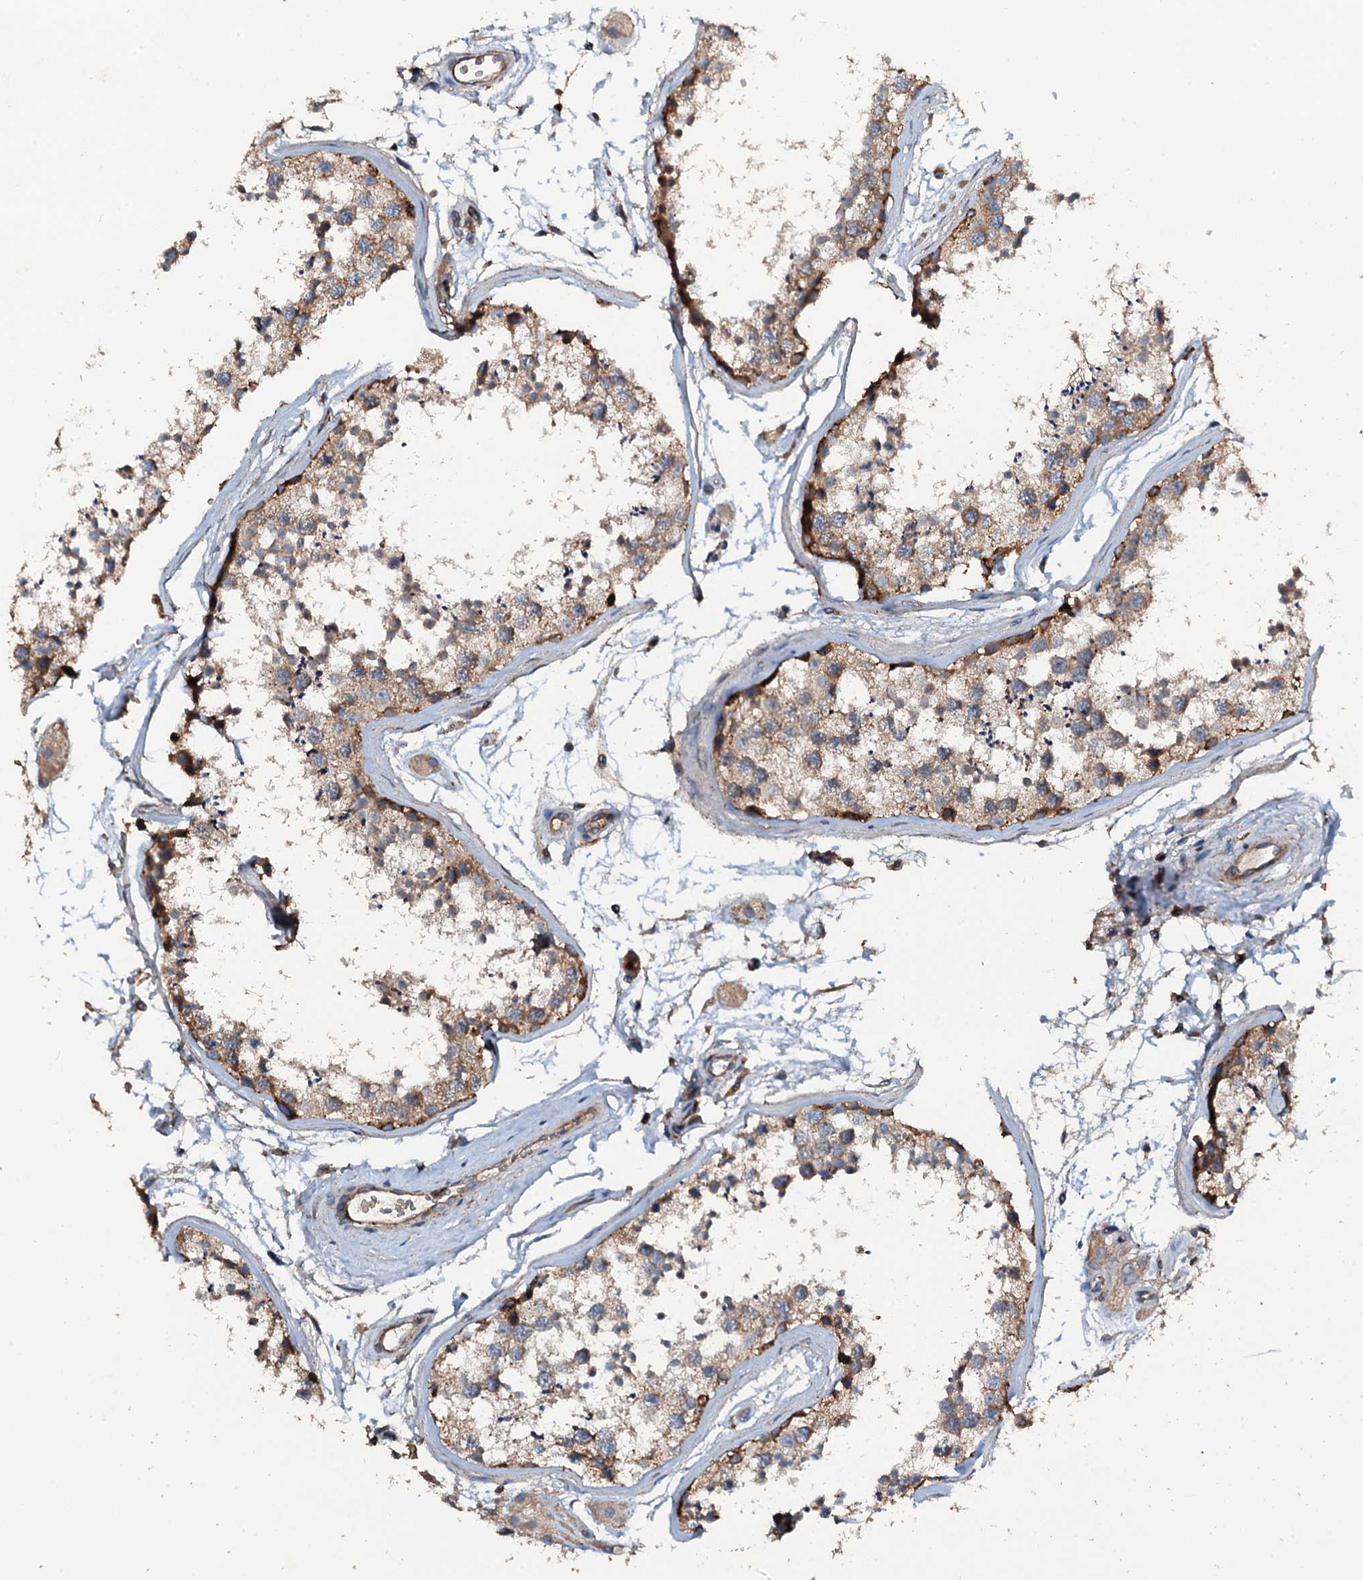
{"staining": {"intensity": "strong", "quantity": "25%-75%", "location": "cytoplasmic/membranous"}, "tissue": "testis", "cell_type": "Cells in seminiferous ducts", "image_type": "normal", "snomed": [{"axis": "morphology", "description": "Normal tissue, NOS"}, {"axis": "topography", "description": "Testis"}], "caption": "Protein expression analysis of unremarkable human testis reveals strong cytoplasmic/membranous staining in about 25%-75% of cells in seminiferous ducts.", "gene": "GRK2", "patient": {"sex": "male", "age": 56}}